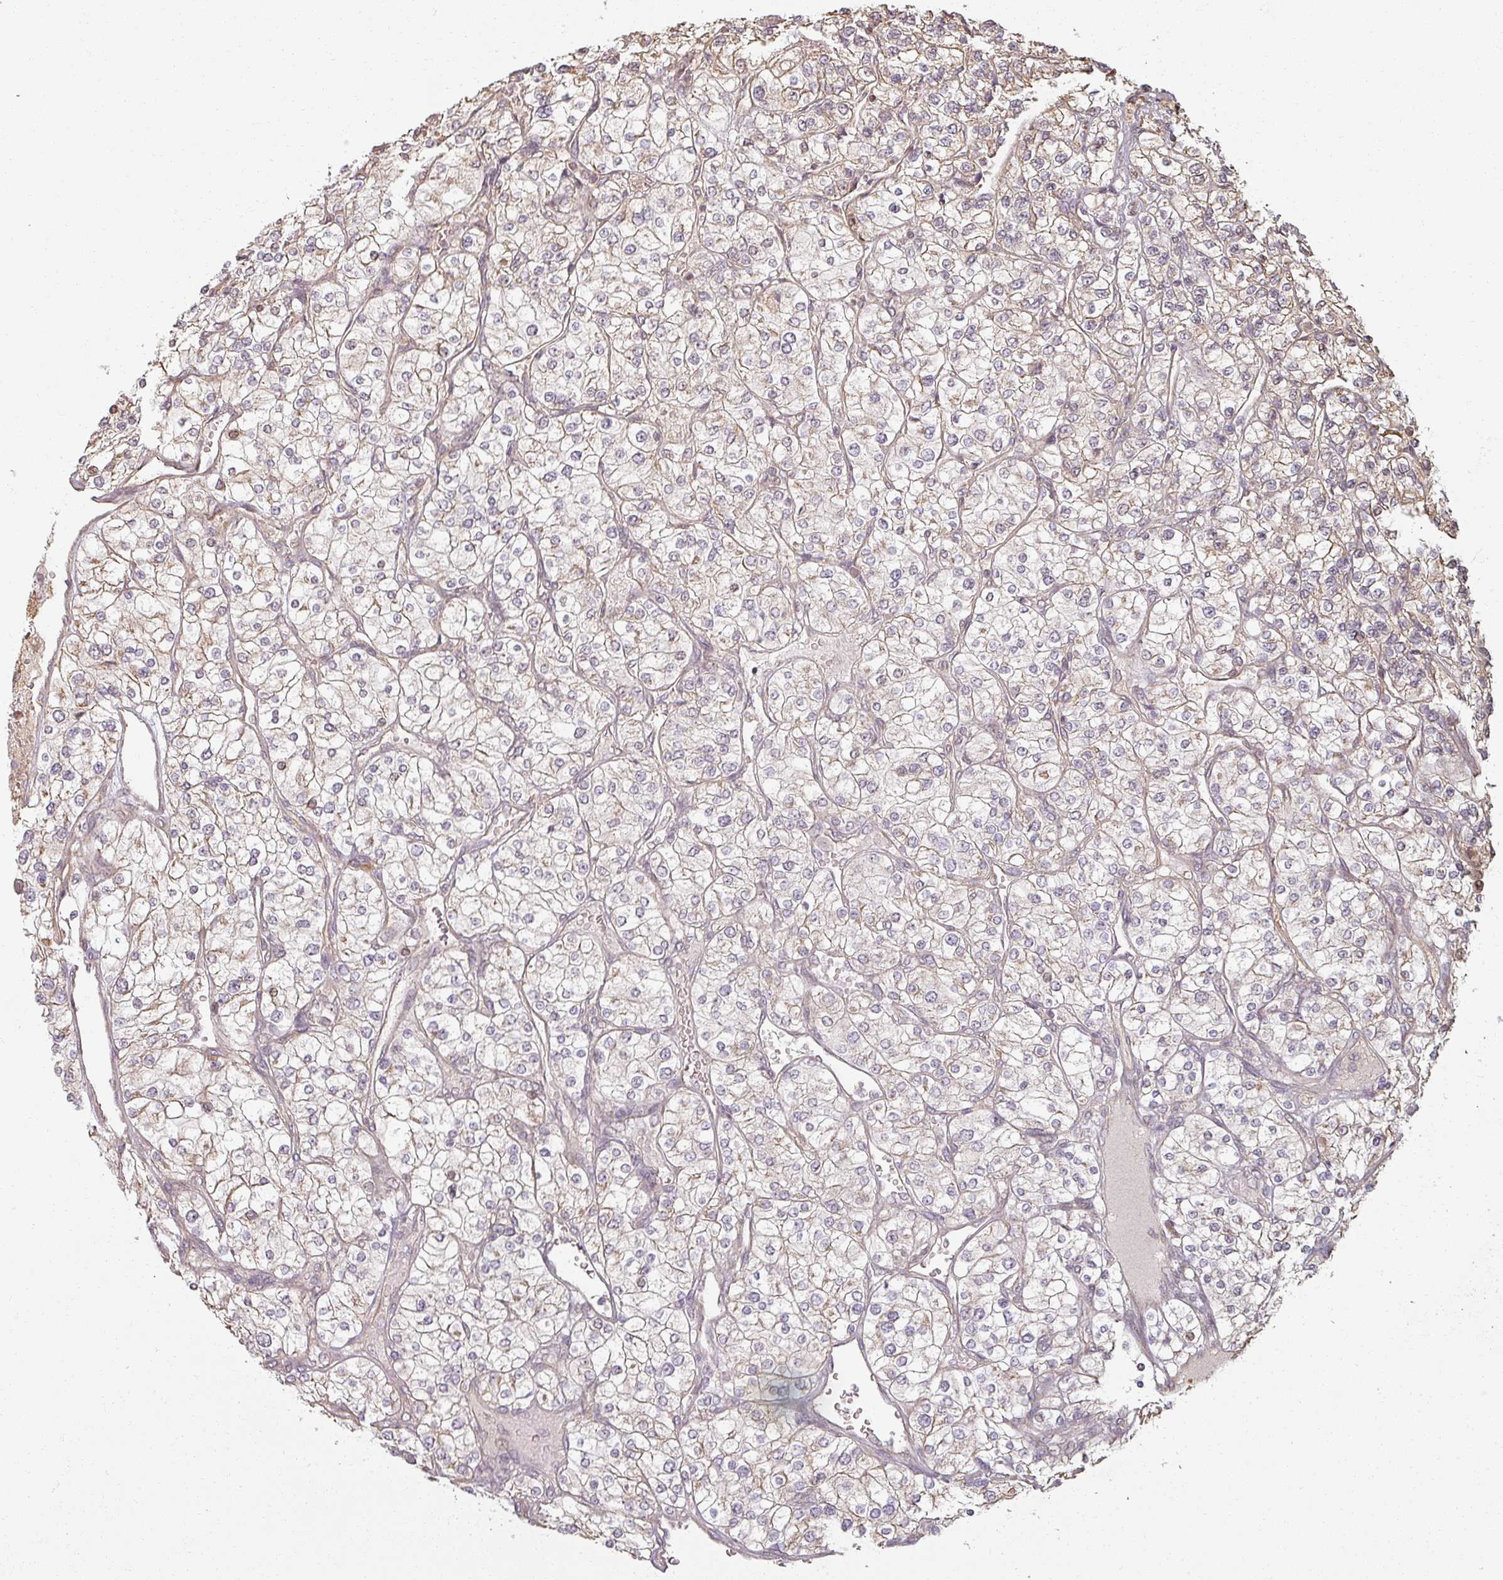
{"staining": {"intensity": "weak", "quantity": "25%-75%", "location": "cytoplasmic/membranous"}, "tissue": "renal cancer", "cell_type": "Tumor cells", "image_type": "cancer", "snomed": [{"axis": "morphology", "description": "Adenocarcinoma, NOS"}, {"axis": "topography", "description": "Kidney"}], "caption": "The photomicrograph exhibits staining of renal cancer, revealing weak cytoplasmic/membranous protein staining (brown color) within tumor cells.", "gene": "MED19", "patient": {"sex": "male", "age": 80}}